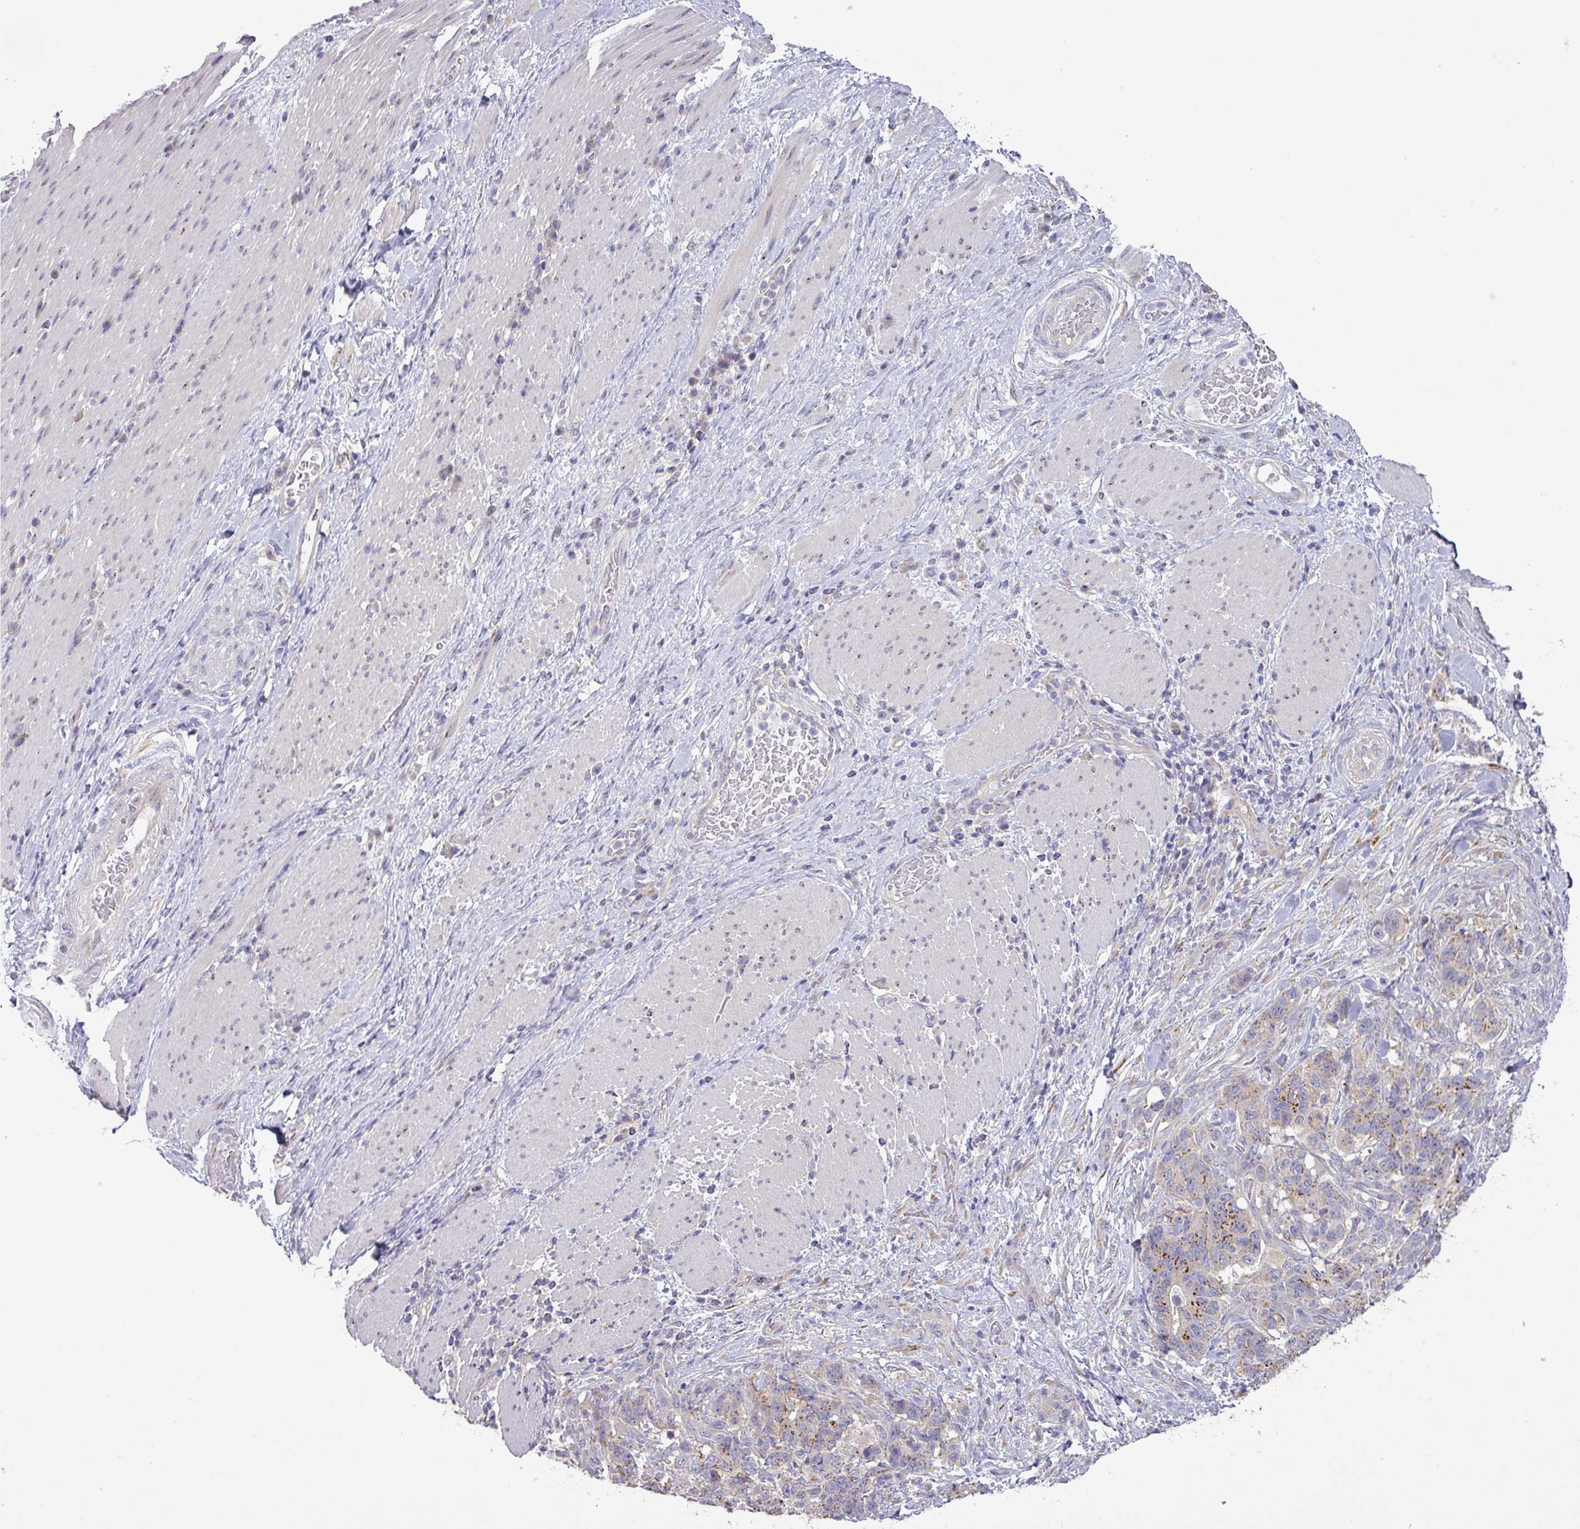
{"staining": {"intensity": "moderate", "quantity": "<25%", "location": "cytoplasmic/membranous"}, "tissue": "stomach cancer", "cell_type": "Tumor cells", "image_type": "cancer", "snomed": [{"axis": "morphology", "description": "Normal tissue, NOS"}, {"axis": "morphology", "description": "Adenocarcinoma, NOS"}, {"axis": "topography", "description": "Stomach"}], "caption": "Tumor cells demonstrate low levels of moderate cytoplasmic/membranous expression in approximately <25% of cells in adenocarcinoma (stomach).", "gene": "GALNT12", "patient": {"sex": "female", "age": 64}}